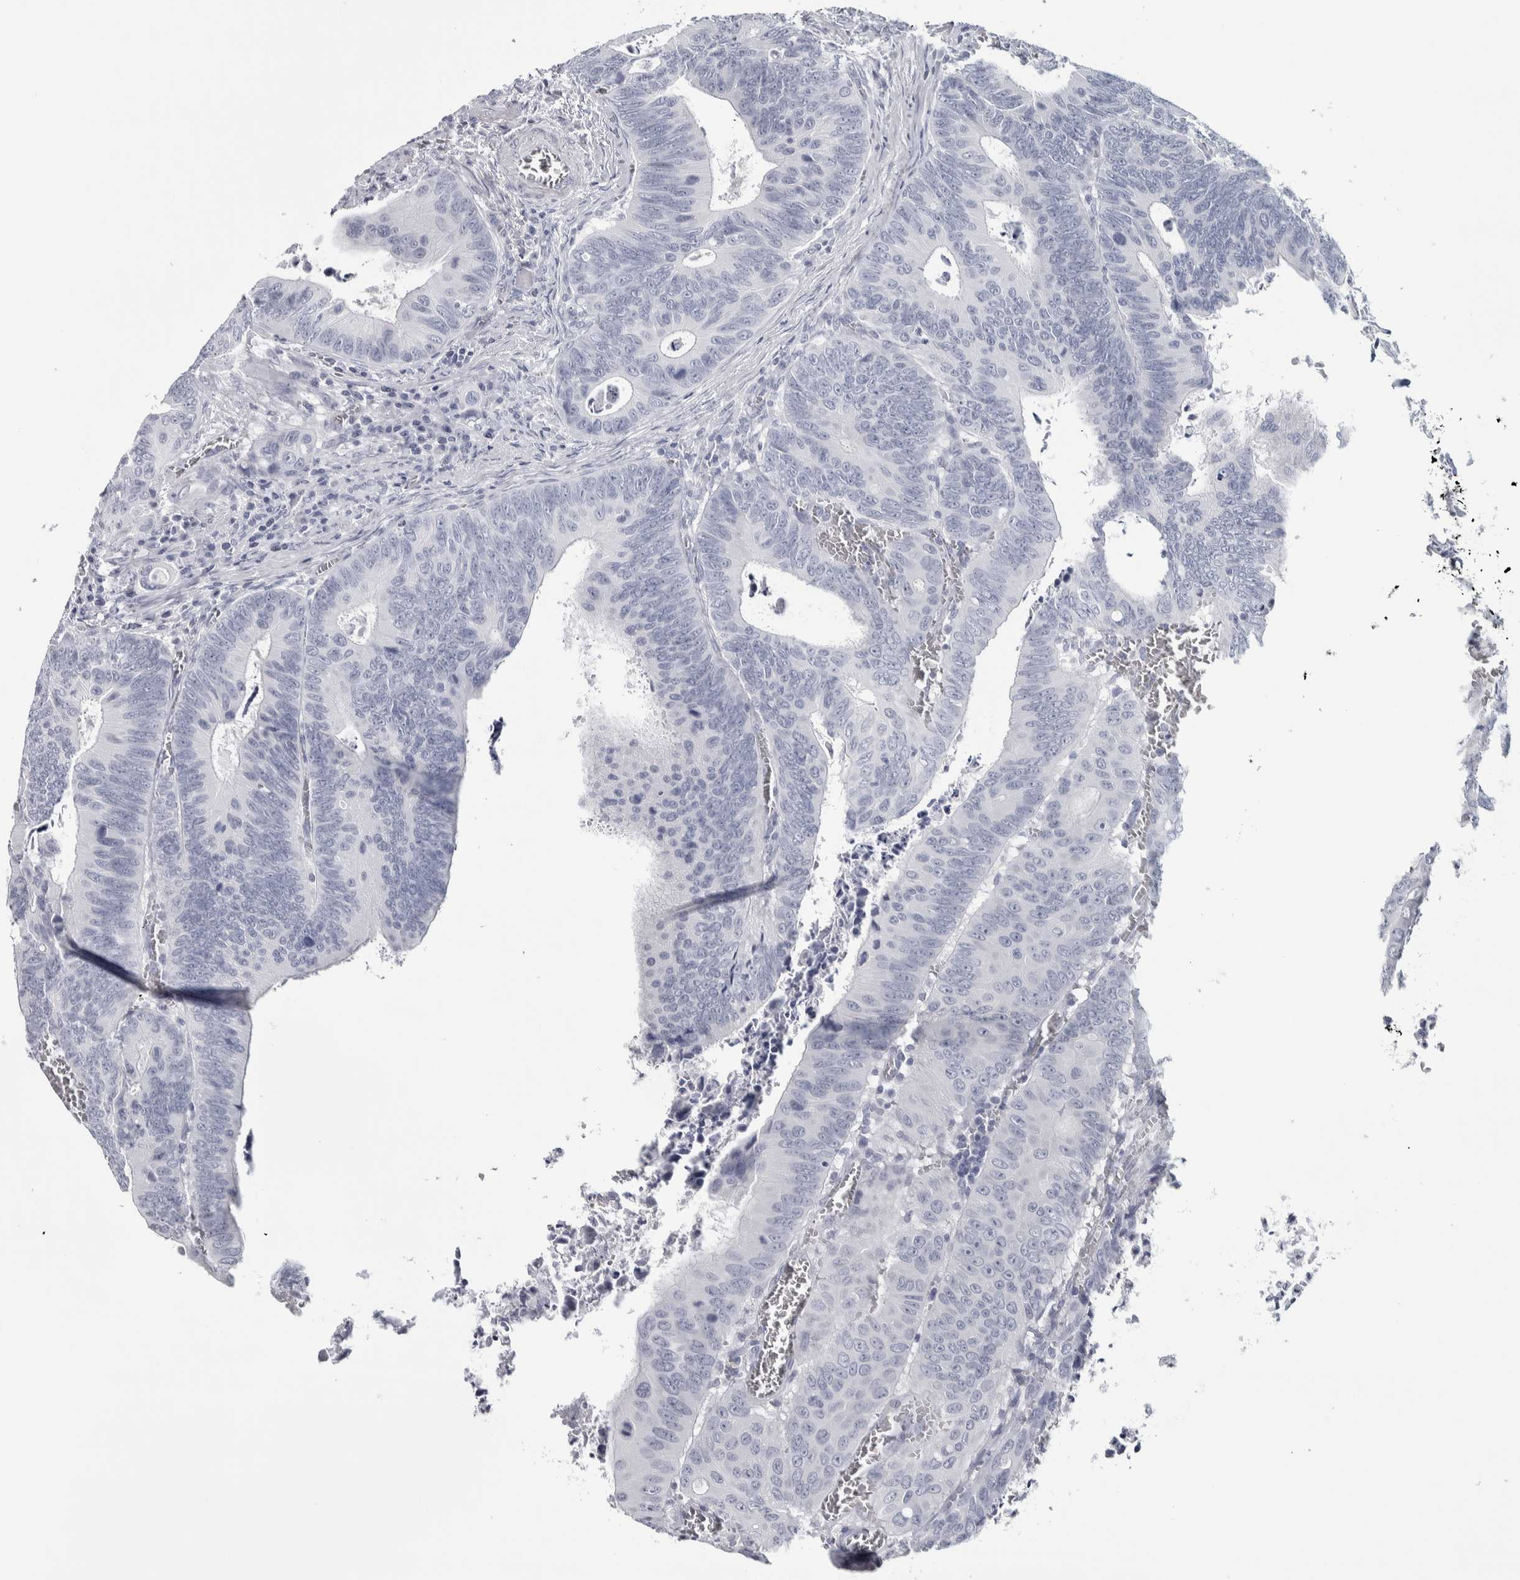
{"staining": {"intensity": "negative", "quantity": "none", "location": "none"}, "tissue": "colorectal cancer", "cell_type": "Tumor cells", "image_type": "cancer", "snomed": [{"axis": "morphology", "description": "Inflammation, NOS"}, {"axis": "morphology", "description": "Adenocarcinoma, NOS"}, {"axis": "topography", "description": "Colon"}], "caption": "Immunohistochemistry photomicrograph of neoplastic tissue: human colorectal cancer stained with DAB exhibits no significant protein positivity in tumor cells.", "gene": "NECAB1", "patient": {"sex": "male", "age": 72}}